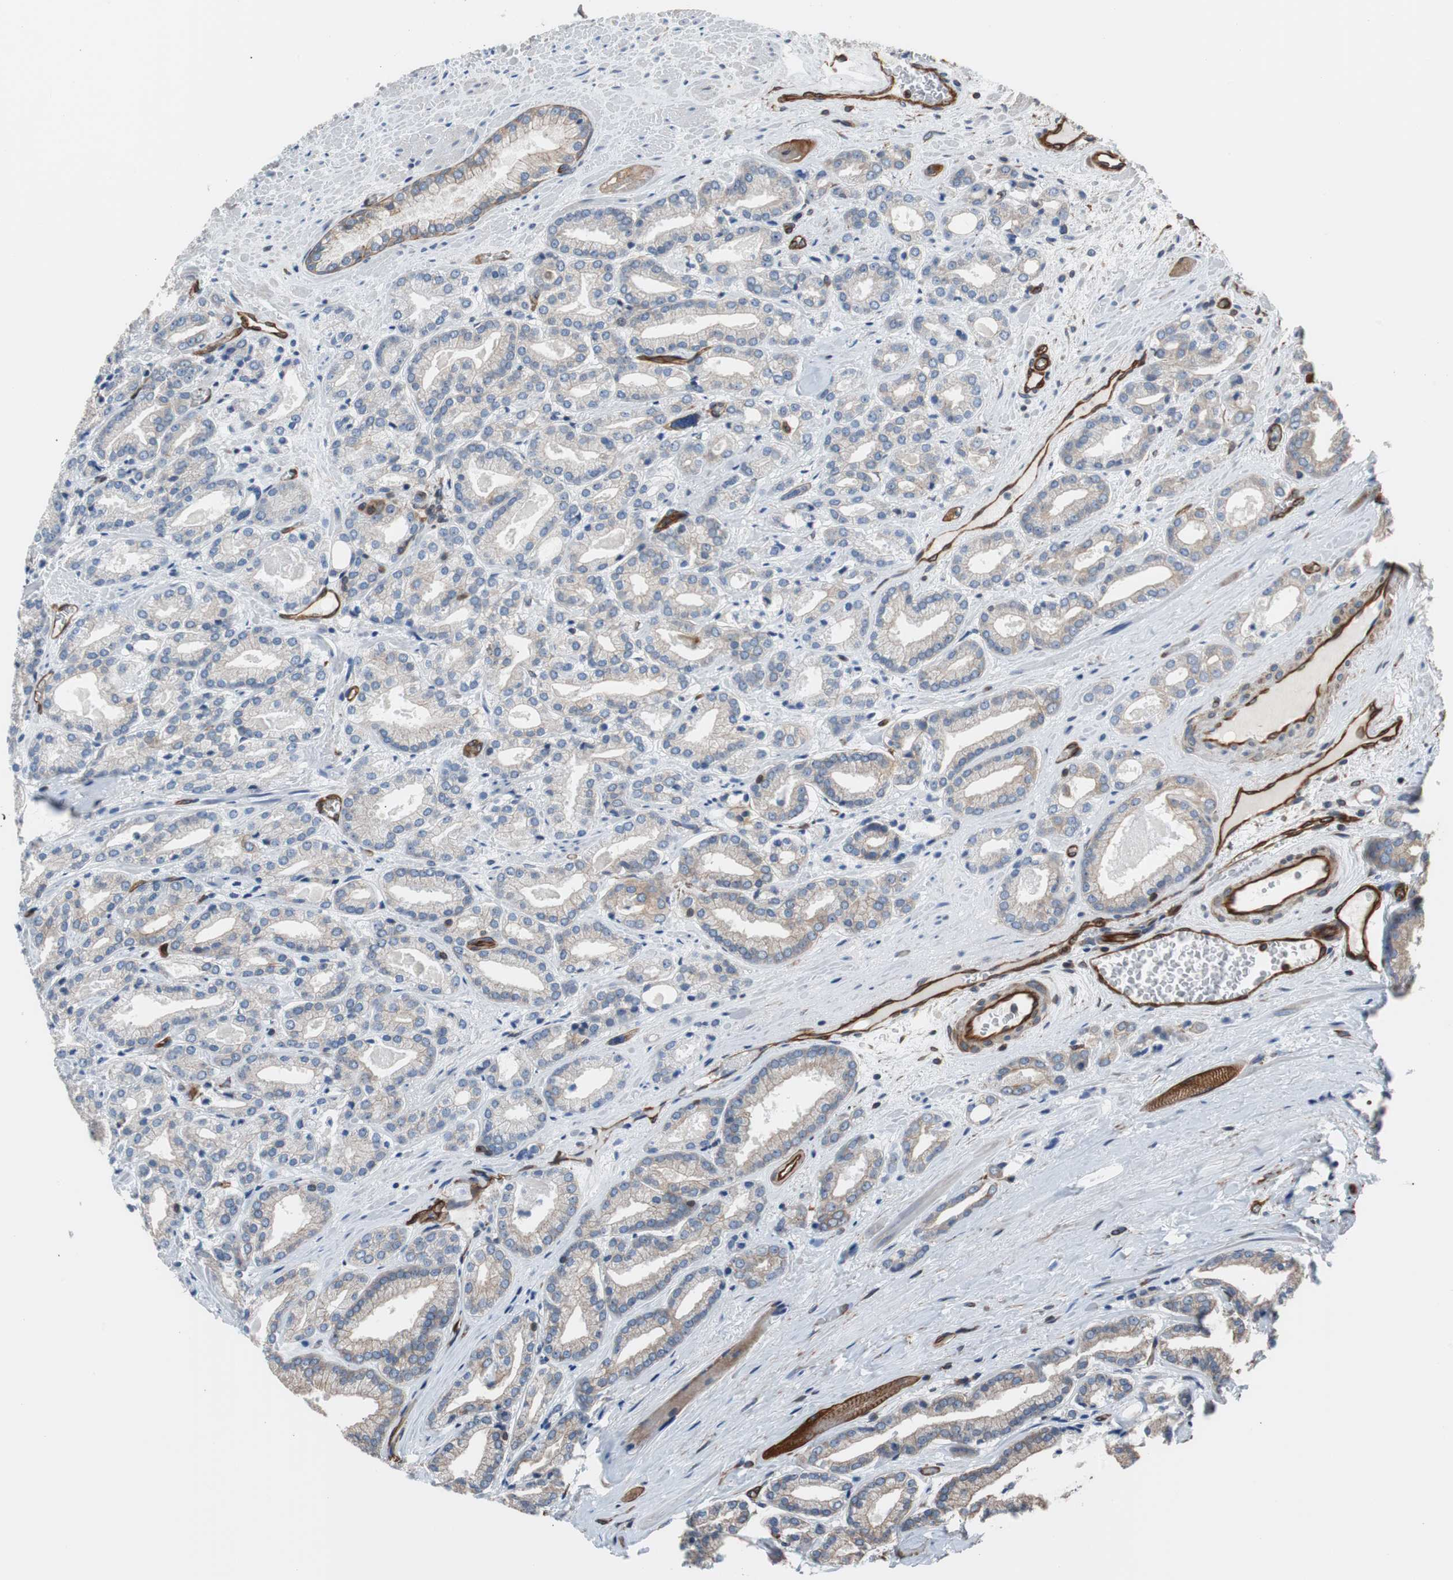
{"staining": {"intensity": "weak", "quantity": "<25%", "location": "cytoplasmic/membranous"}, "tissue": "prostate cancer", "cell_type": "Tumor cells", "image_type": "cancer", "snomed": [{"axis": "morphology", "description": "Adenocarcinoma, Low grade"}, {"axis": "topography", "description": "Prostate"}], "caption": "The image demonstrates no staining of tumor cells in low-grade adenocarcinoma (prostate).", "gene": "KIF3B", "patient": {"sex": "male", "age": 59}}